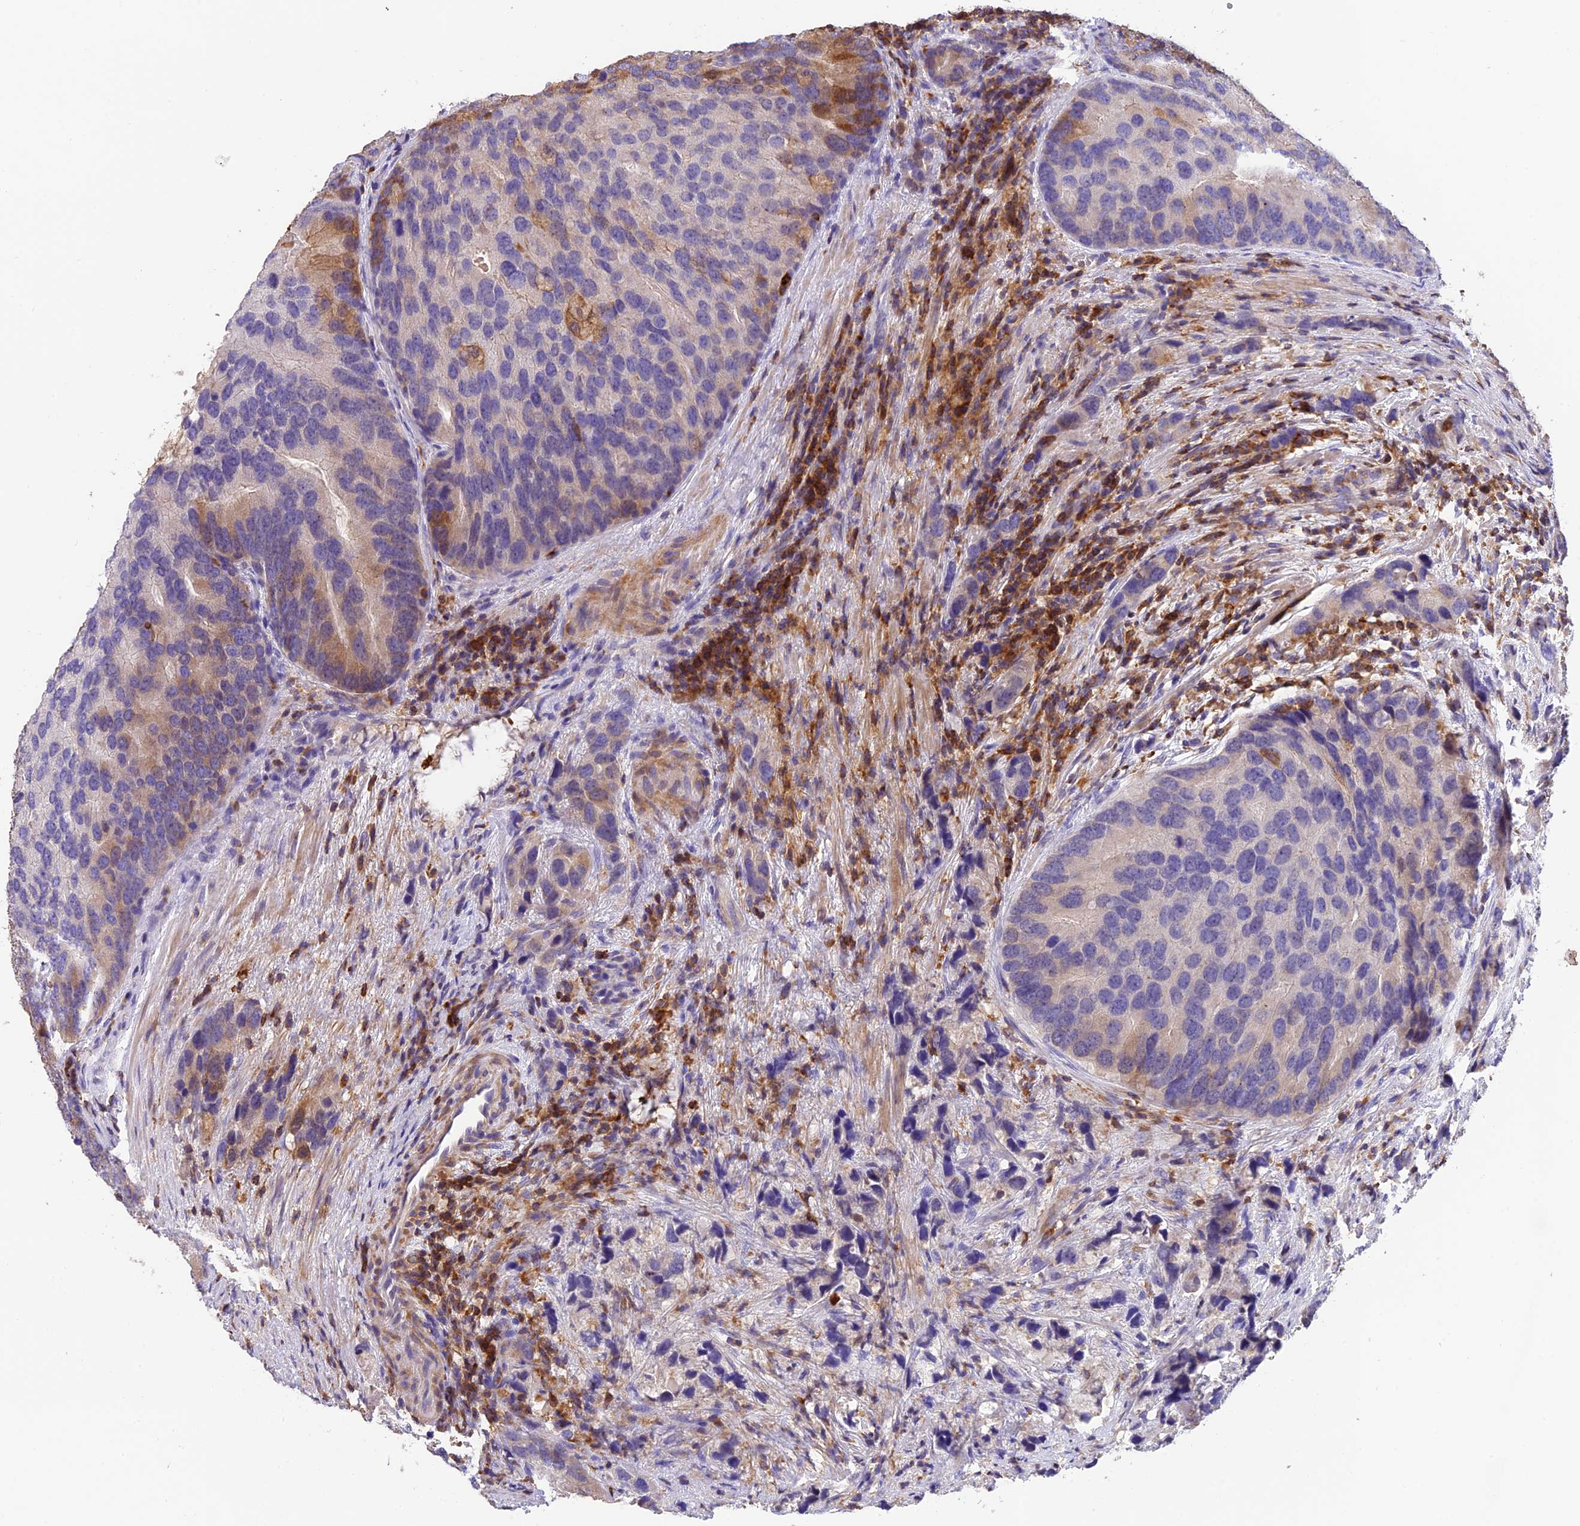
{"staining": {"intensity": "moderate", "quantity": "<25%", "location": "cytoplasmic/membranous"}, "tissue": "prostate cancer", "cell_type": "Tumor cells", "image_type": "cancer", "snomed": [{"axis": "morphology", "description": "Adenocarcinoma, High grade"}, {"axis": "topography", "description": "Prostate"}], "caption": "Brown immunohistochemical staining in human prostate adenocarcinoma (high-grade) reveals moderate cytoplasmic/membranous staining in approximately <25% of tumor cells.", "gene": "LPXN", "patient": {"sex": "male", "age": 62}}